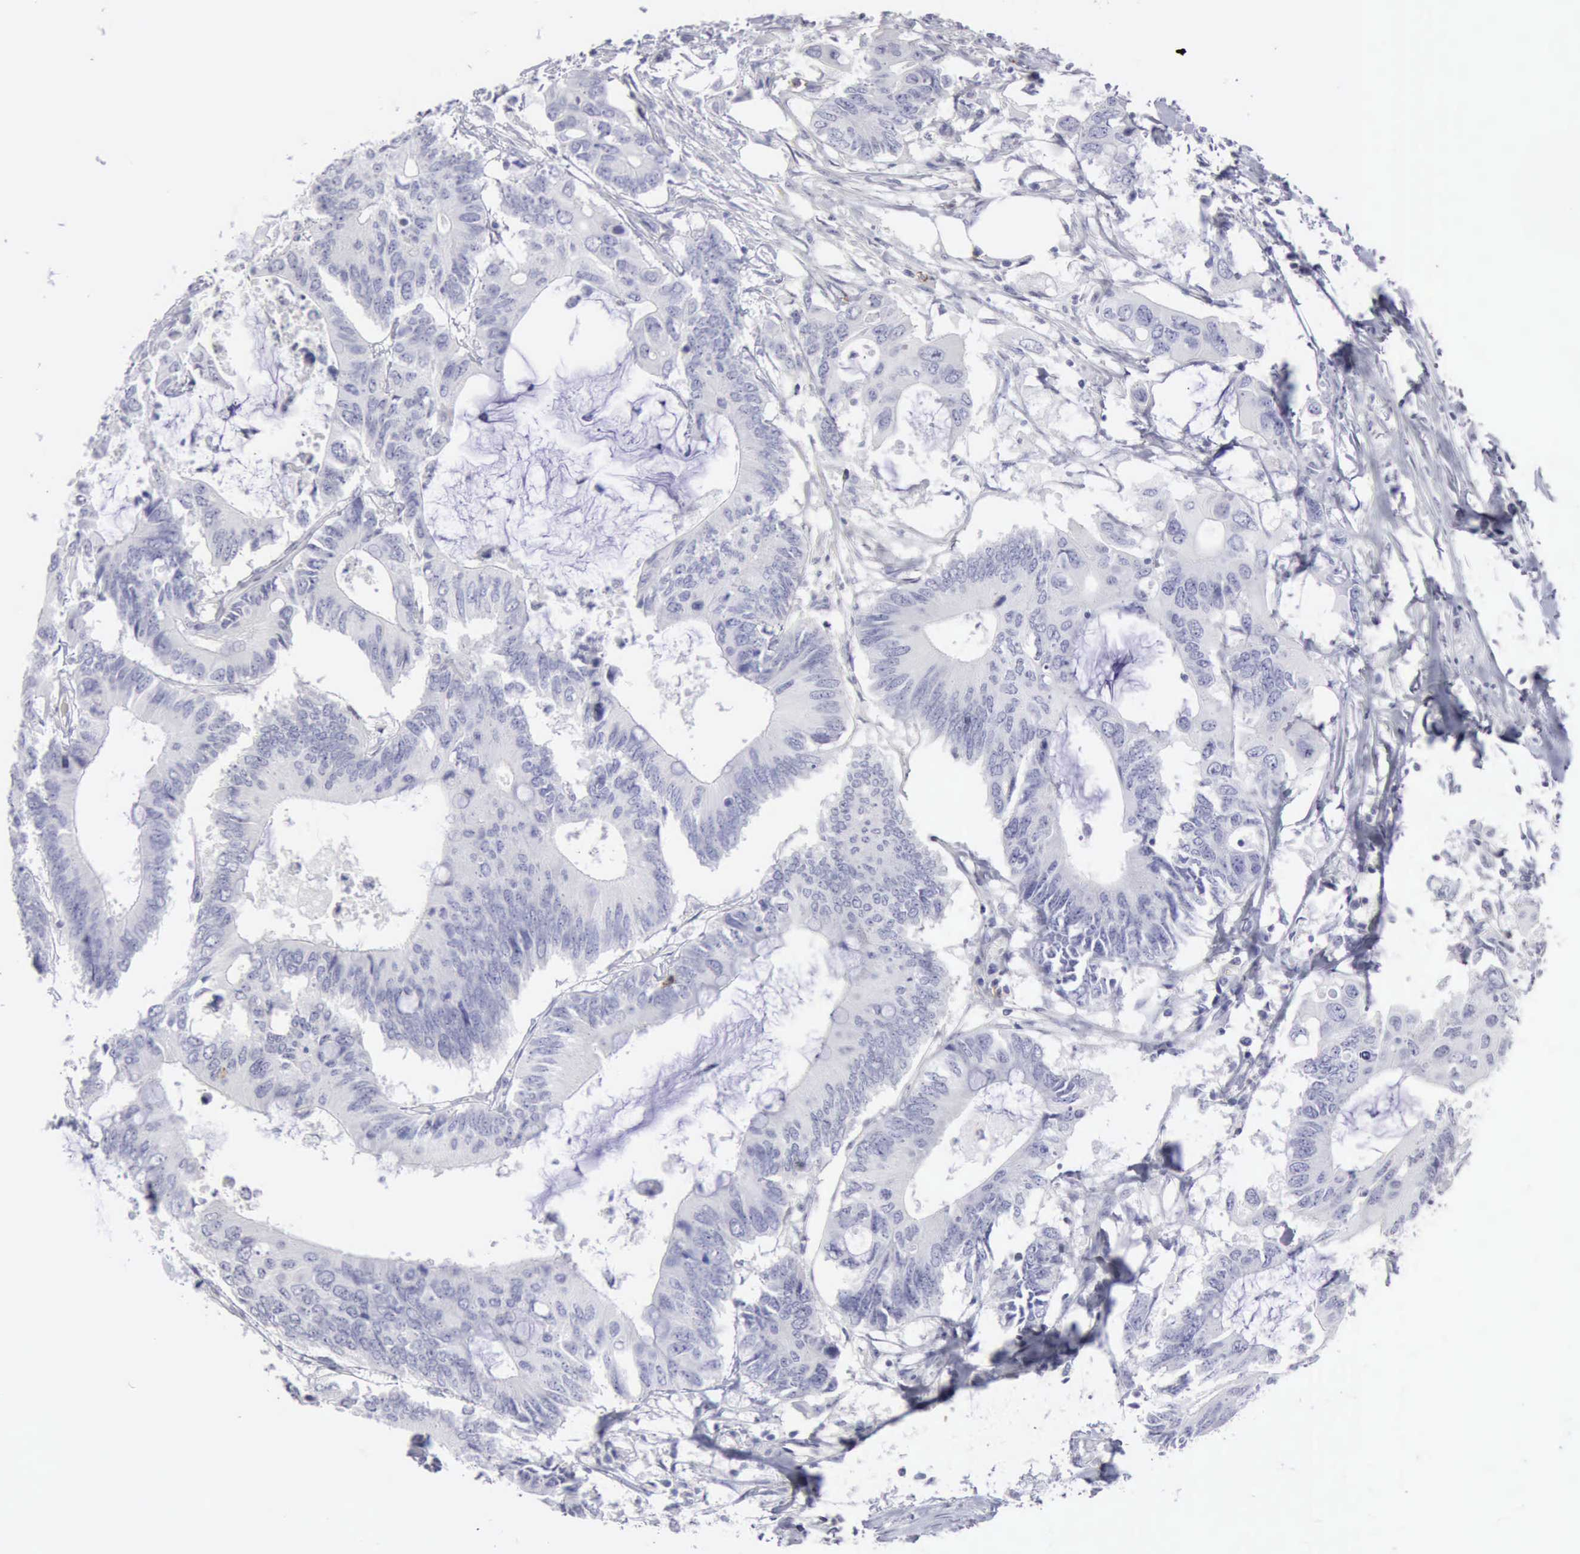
{"staining": {"intensity": "negative", "quantity": "none", "location": "none"}, "tissue": "colorectal cancer", "cell_type": "Tumor cells", "image_type": "cancer", "snomed": [{"axis": "morphology", "description": "Adenocarcinoma, NOS"}, {"axis": "topography", "description": "Colon"}], "caption": "This is a histopathology image of immunohistochemistry (IHC) staining of colorectal cancer, which shows no staining in tumor cells. (Immunohistochemistry (ihc), brightfield microscopy, high magnification).", "gene": "NCAM1", "patient": {"sex": "male", "age": 71}}